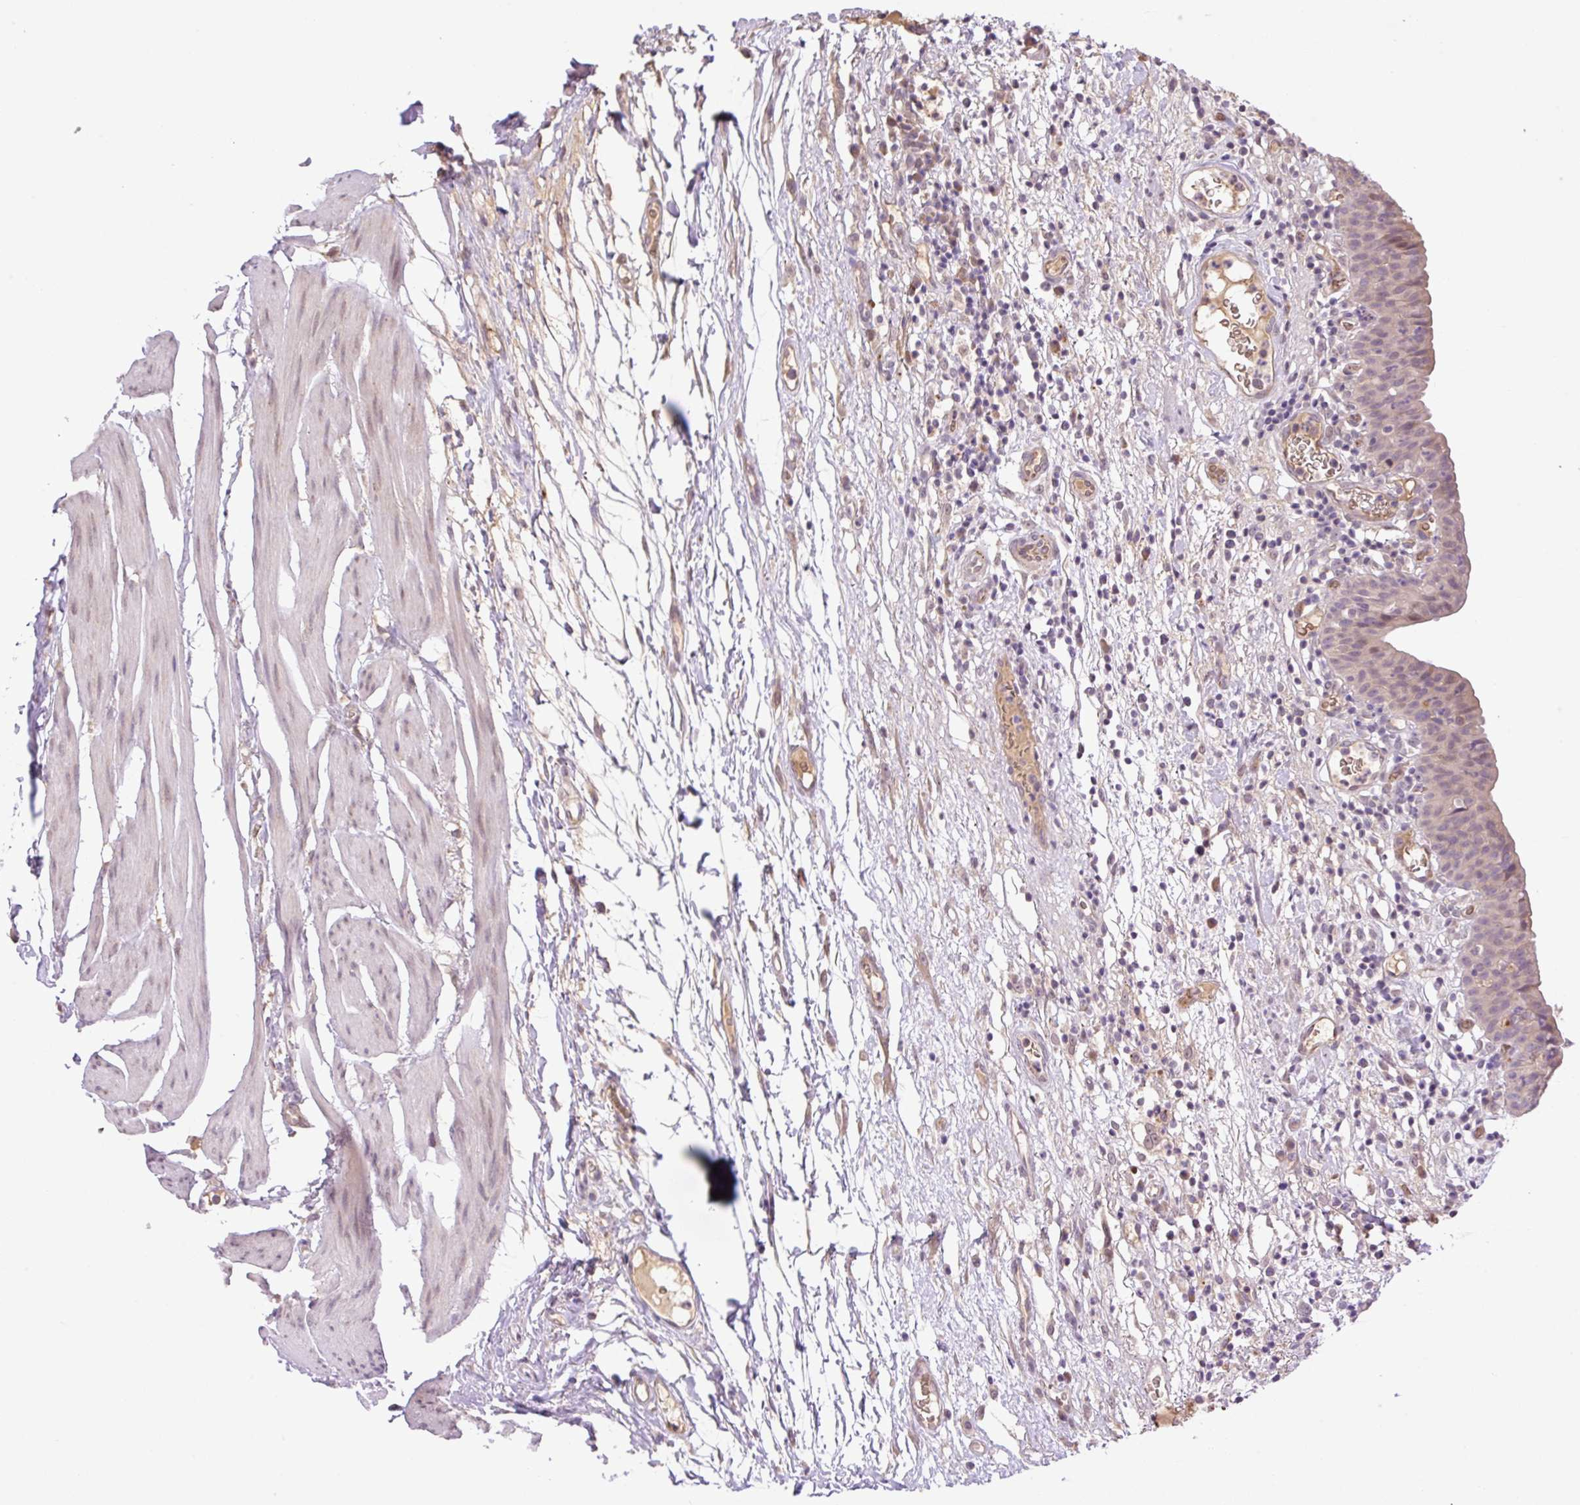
{"staining": {"intensity": "weak", "quantity": "25%-75%", "location": "cytoplasmic/membranous"}, "tissue": "urinary bladder", "cell_type": "Urothelial cells", "image_type": "normal", "snomed": [{"axis": "morphology", "description": "Normal tissue, NOS"}, {"axis": "morphology", "description": "Inflammation, NOS"}, {"axis": "topography", "description": "Urinary bladder"}], "caption": "IHC staining of unremarkable urinary bladder, which demonstrates low levels of weak cytoplasmic/membranous positivity in about 25%-75% of urothelial cells indicating weak cytoplasmic/membranous protein positivity. The staining was performed using DAB (brown) for protein detection and nuclei were counterstained in hematoxylin (blue).", "gene": "HABP4", "patient": {"sex": "male", "age": 57}}